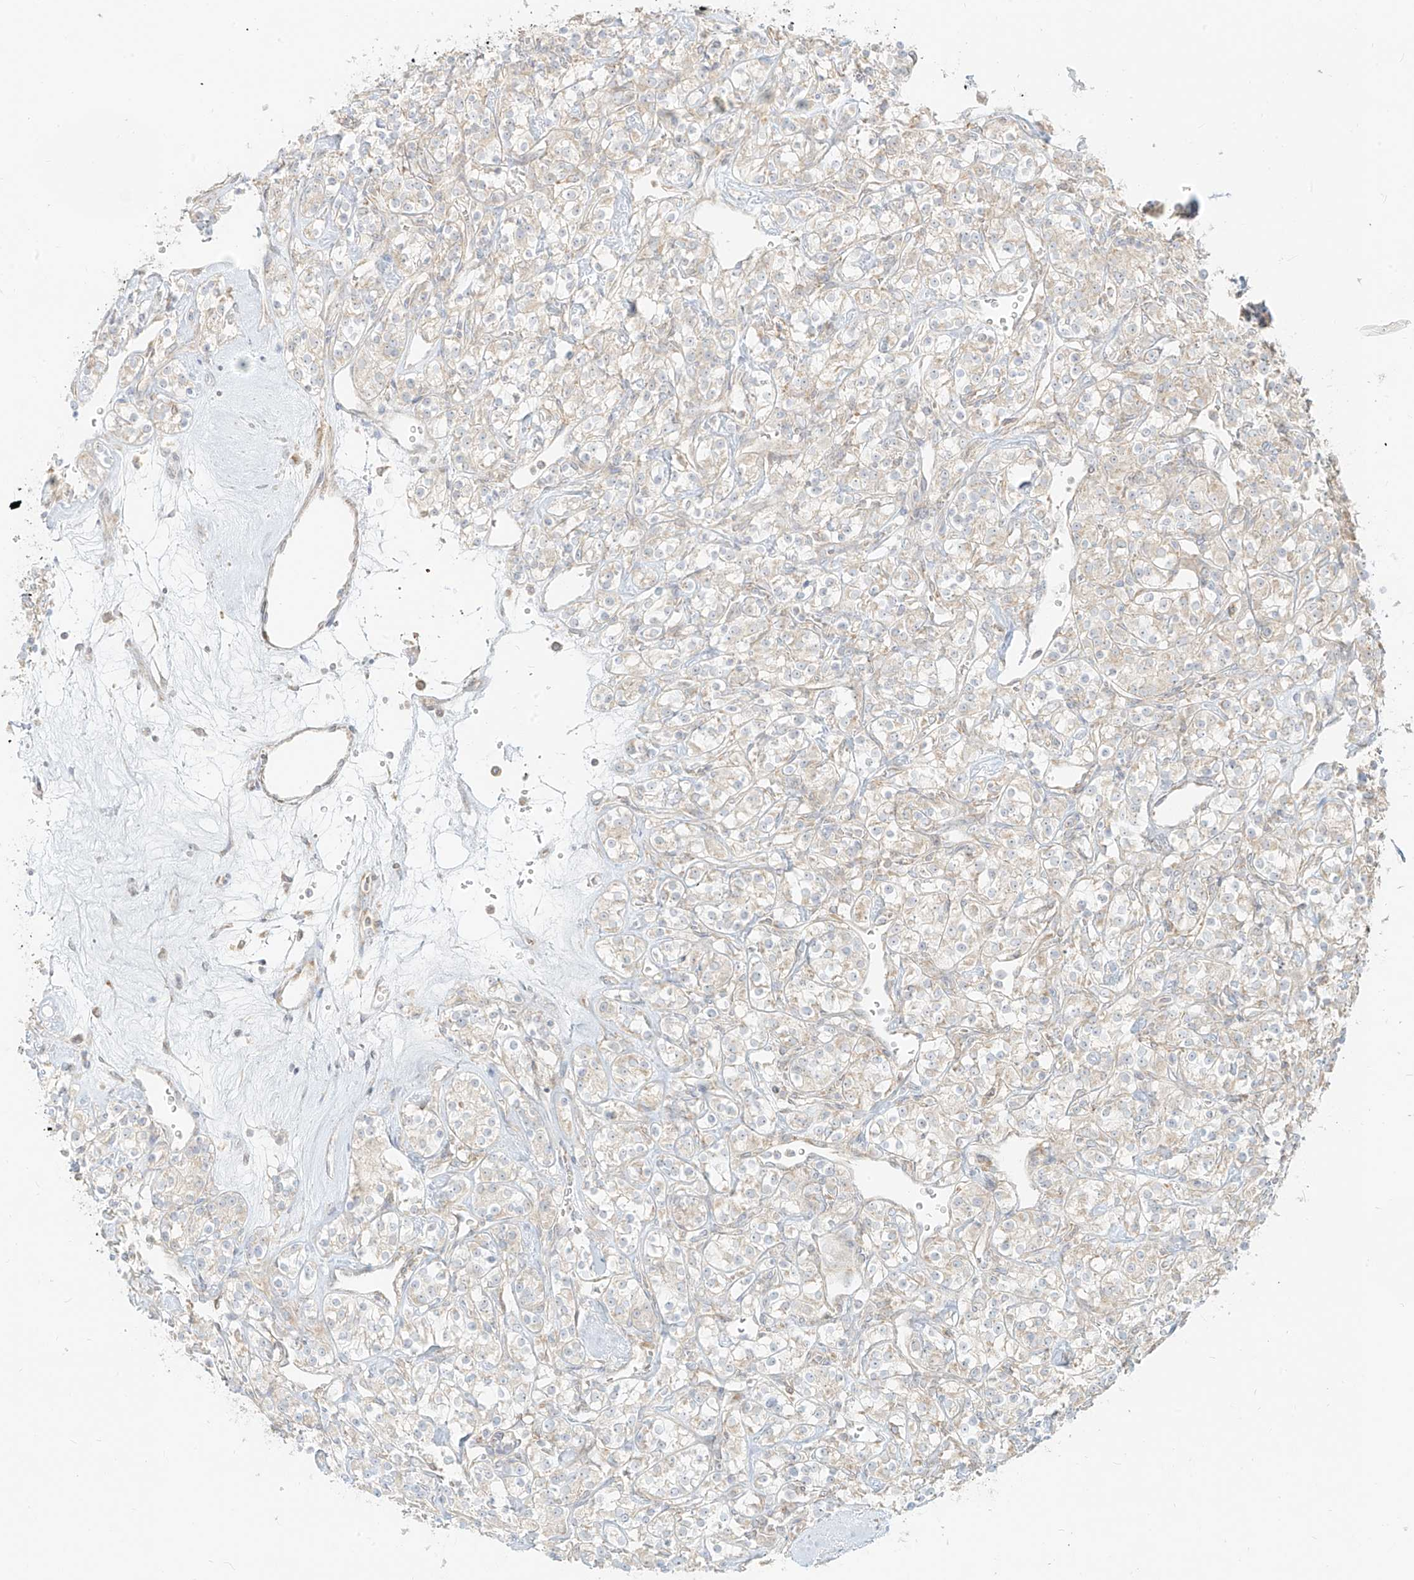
{"staining": {"intensity": "negative", "quantity": "none", "location": "none"}, "tissue": "renal cancer", "cell_type": "Tumor cells", "image_type": "cancer", "snomed": [{"axis": "morphology", "description": "Adenocarcinoma, NOS"}, {"axis": "topography", "description": "Kidney"}], "caption": "This histopathology image is of renal cancer stained with IHC to label a protein in brown with the nuclei are counter-stained blue. There is no expression in tumor cells.", "gene": "ZIM3", "patient": {"sex": "male", "age": 77}}